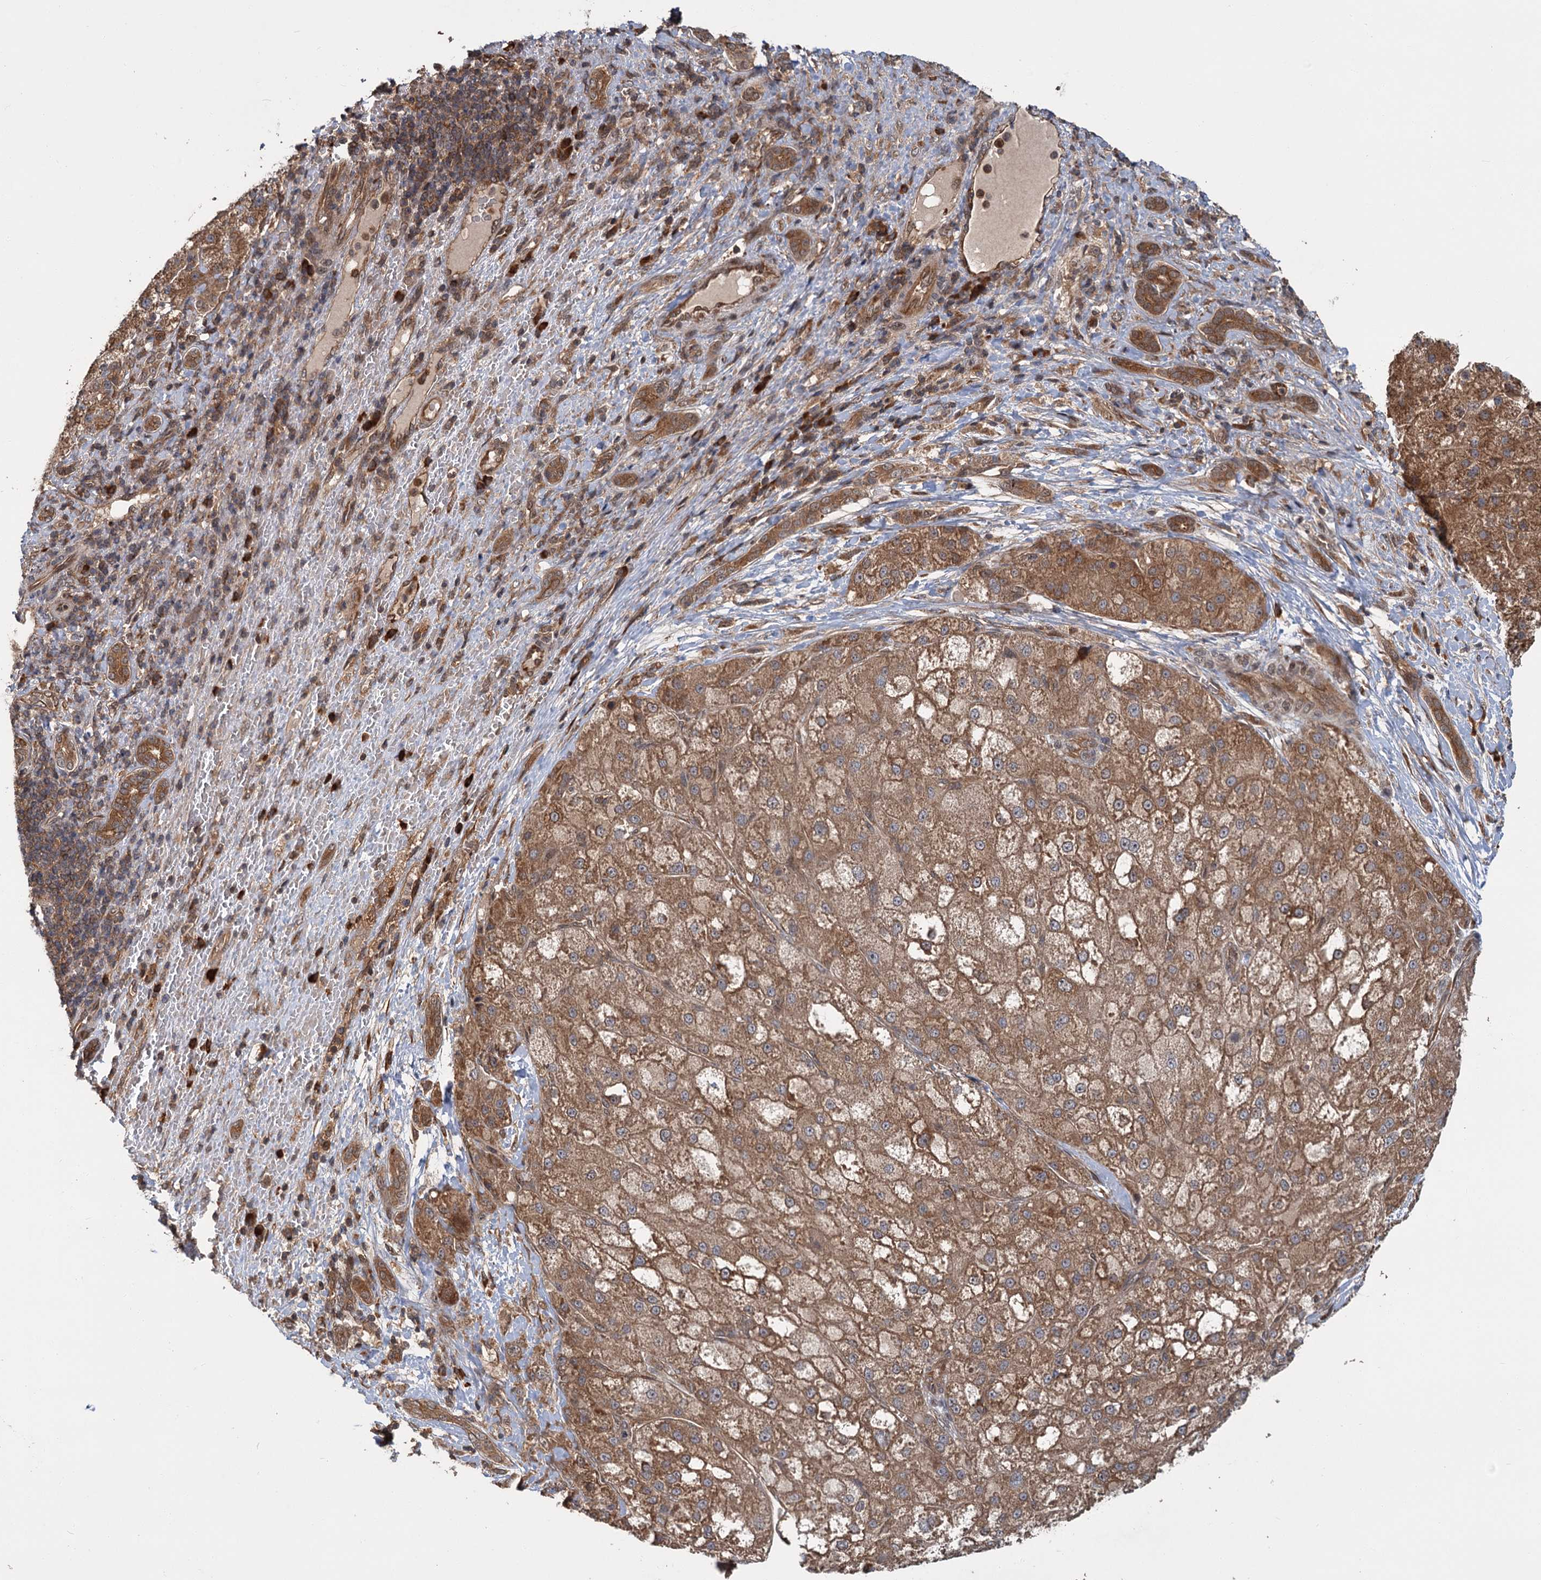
{"staining": {"intensity": "moderate", "quantity": ">75%", "location": "cytoplasmic/membranous"}, "tissue": "liver cancer", "cell_type": "Tumor cells", "image_type": "cancer", "snomed": [{"axis": "morphology", "description": "Normal tissue, NOS"}, {"axis": "morphology", "description": "Carcinoma, Hepatocellular, NOS"}, {"axis": "topography", "description": "Liver"}], "caption": "Immunohistochemistry (IHC) image of neoplastic tissue: human hepatocellular carcinoma (liver) stained using IHC displays medium levels of moderate protein expression localized specifically in the cytoplasmic/membranous of tumor cells, appearing as a cytoplasmic/membranous brown color.", "gene": "KANSL2", "patient": {"sex": "male", "age": 57}}